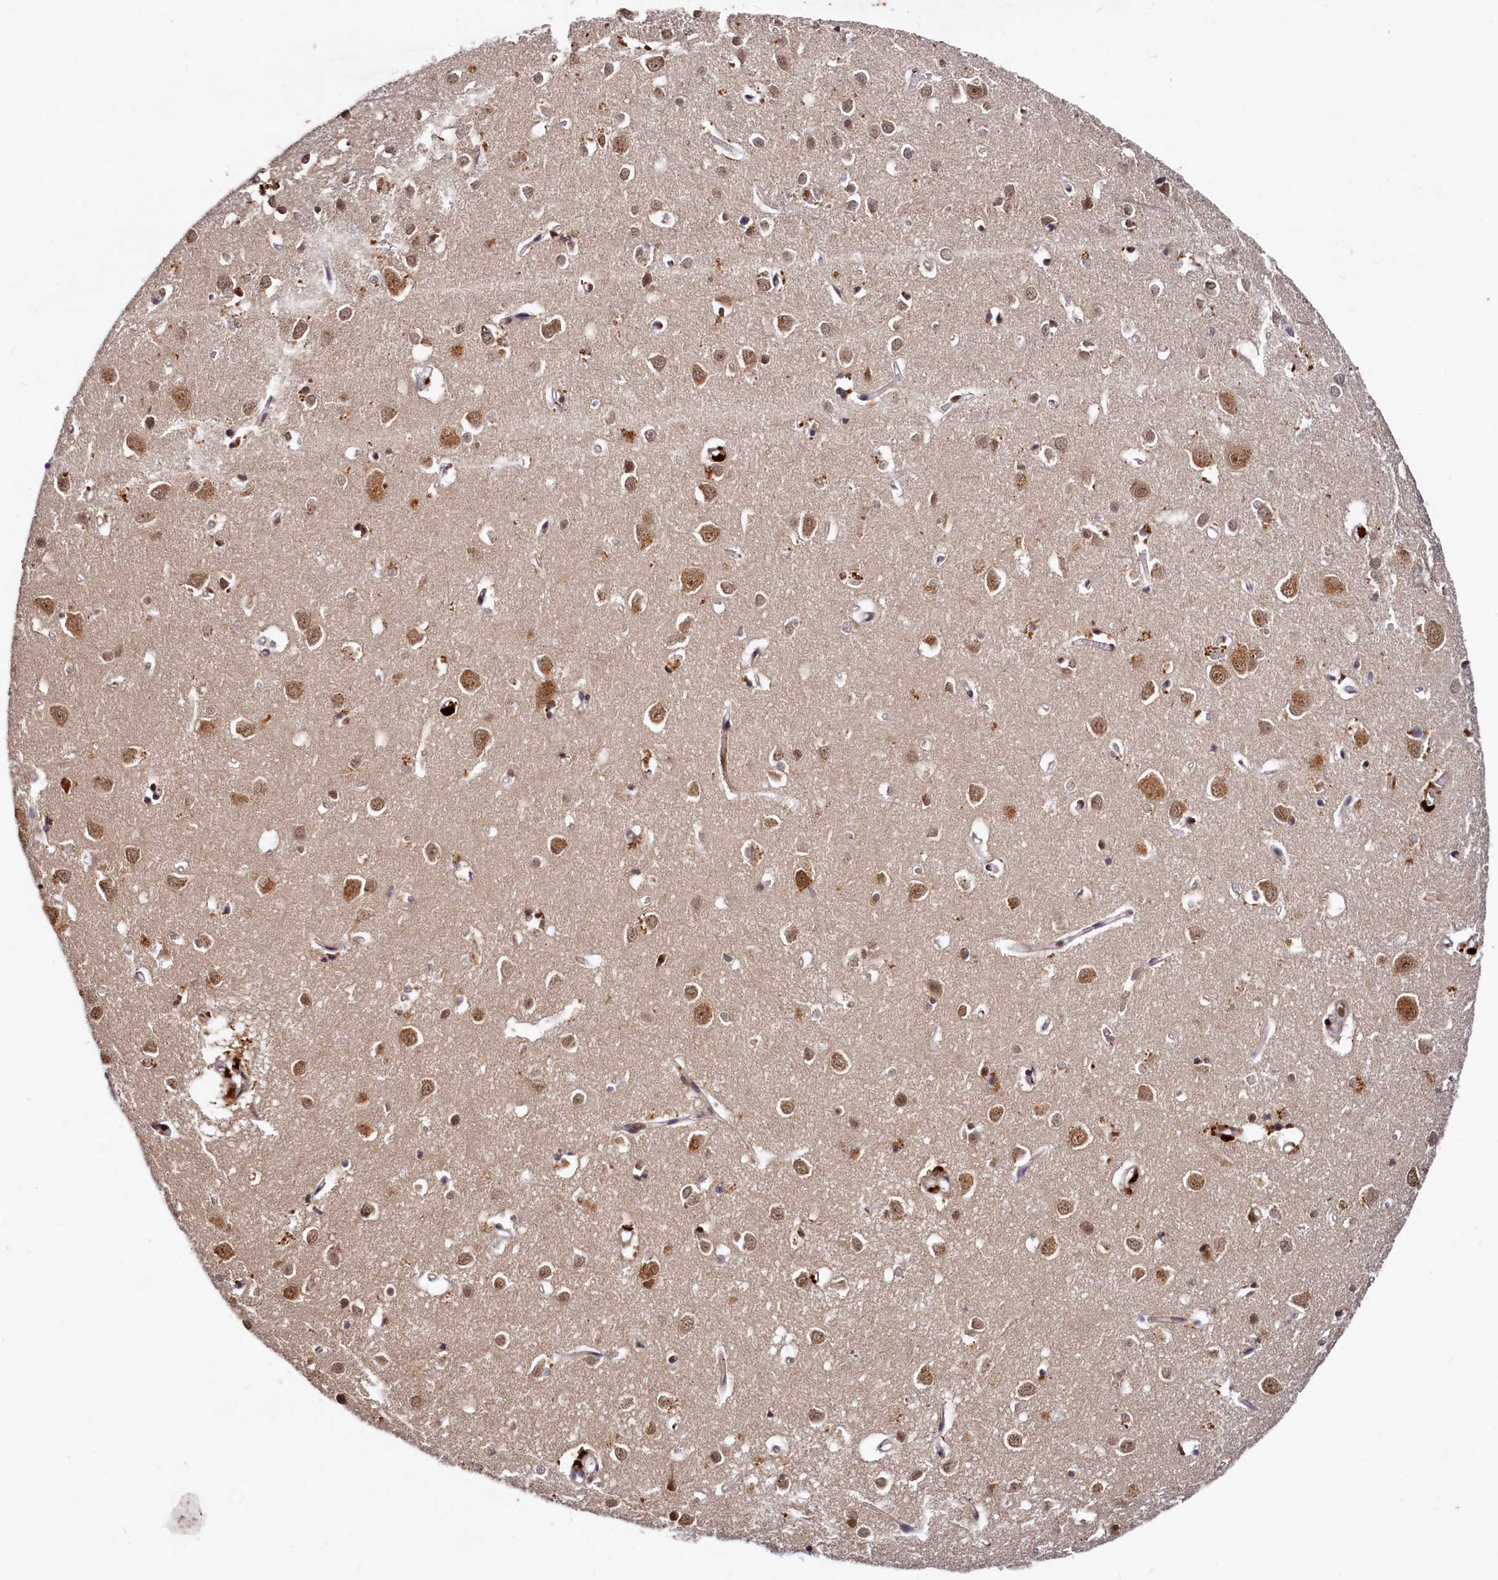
{"staining": {"intensity": "weak", "quantity": ">75%", "location": "cytoplasmic/membranous"}, "tissue": "cerebral cortex", "cell_type": "Endothelial cells", "image_type": "normal", "snomed": [{"axis": "morphology", "description": "Normal tissue, NOS"}, {"axis": "topography", "description": "Cerebral cortex"}], "caption": "IHC histopathology image of benign cerebral cortex stained for a protein (brown), which demonstrates low levels of weak cytoplasmic/membranous staining in approximately >75% of endothelial cells.", "gene": "TRAPPC4", "patient": {"sex": "female", "age": 64}}